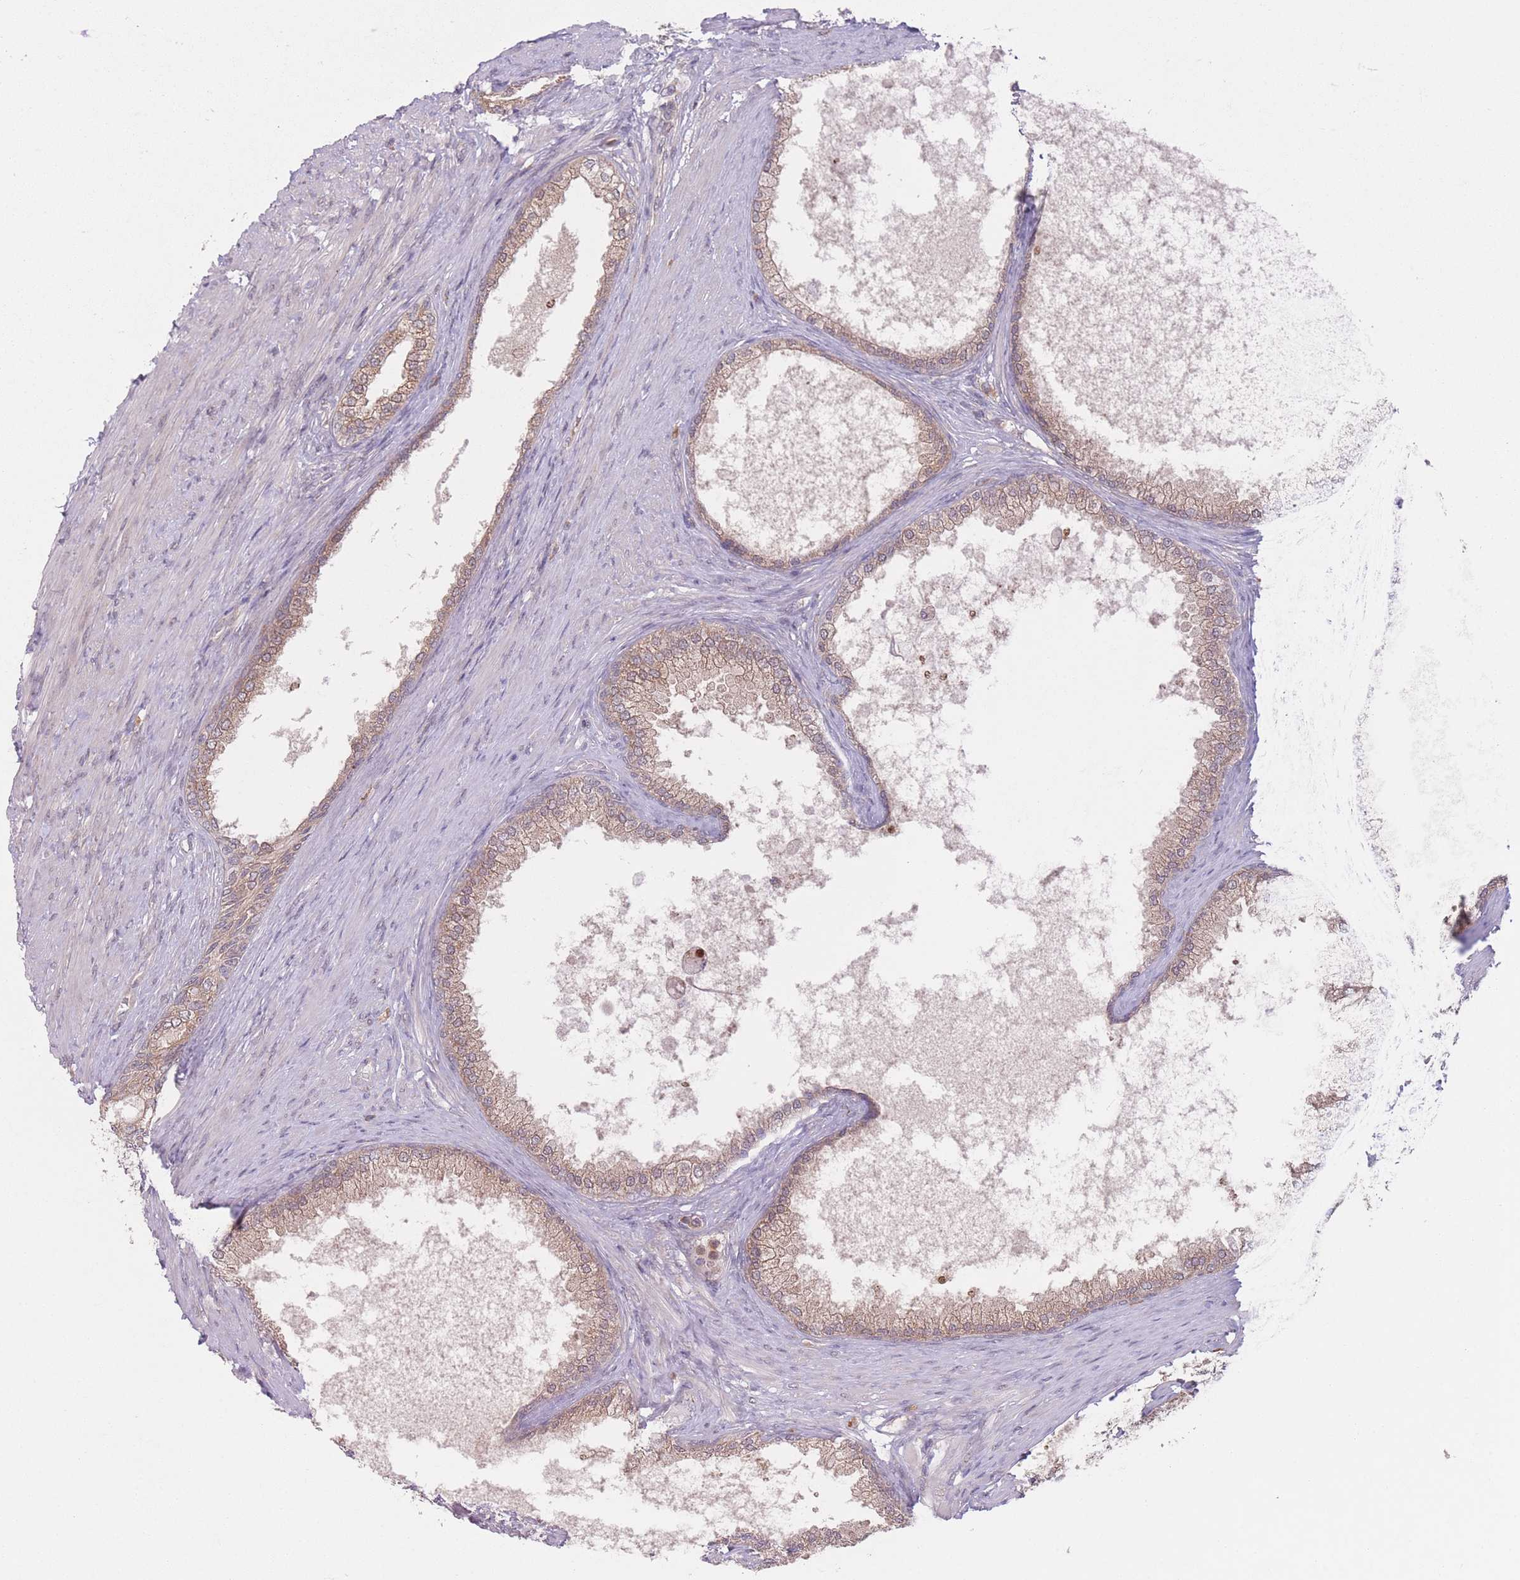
{"staining": {"intensity": "moderate", "quantity": ">75%", "location": "cytoplasmic/membranous"}, "tissue": "prostate", "cell_type": "Glandular cells", "image_type": "normal", "snomed": [{"axis": "morphology", "description": "Normal tissue, NOS"}, {"axis": "topography", "description": "Prostate"}], "caption": "Immunohistochemistry photomicrograph of unremarkable human prostate stained for a protein (brown), which reveals medium levels of moderate cytoplasmic/membranous positivity in about >75% of glandular cells.", "gene": "PPM1A", "patient": {"sex": "male", "age": 76}}